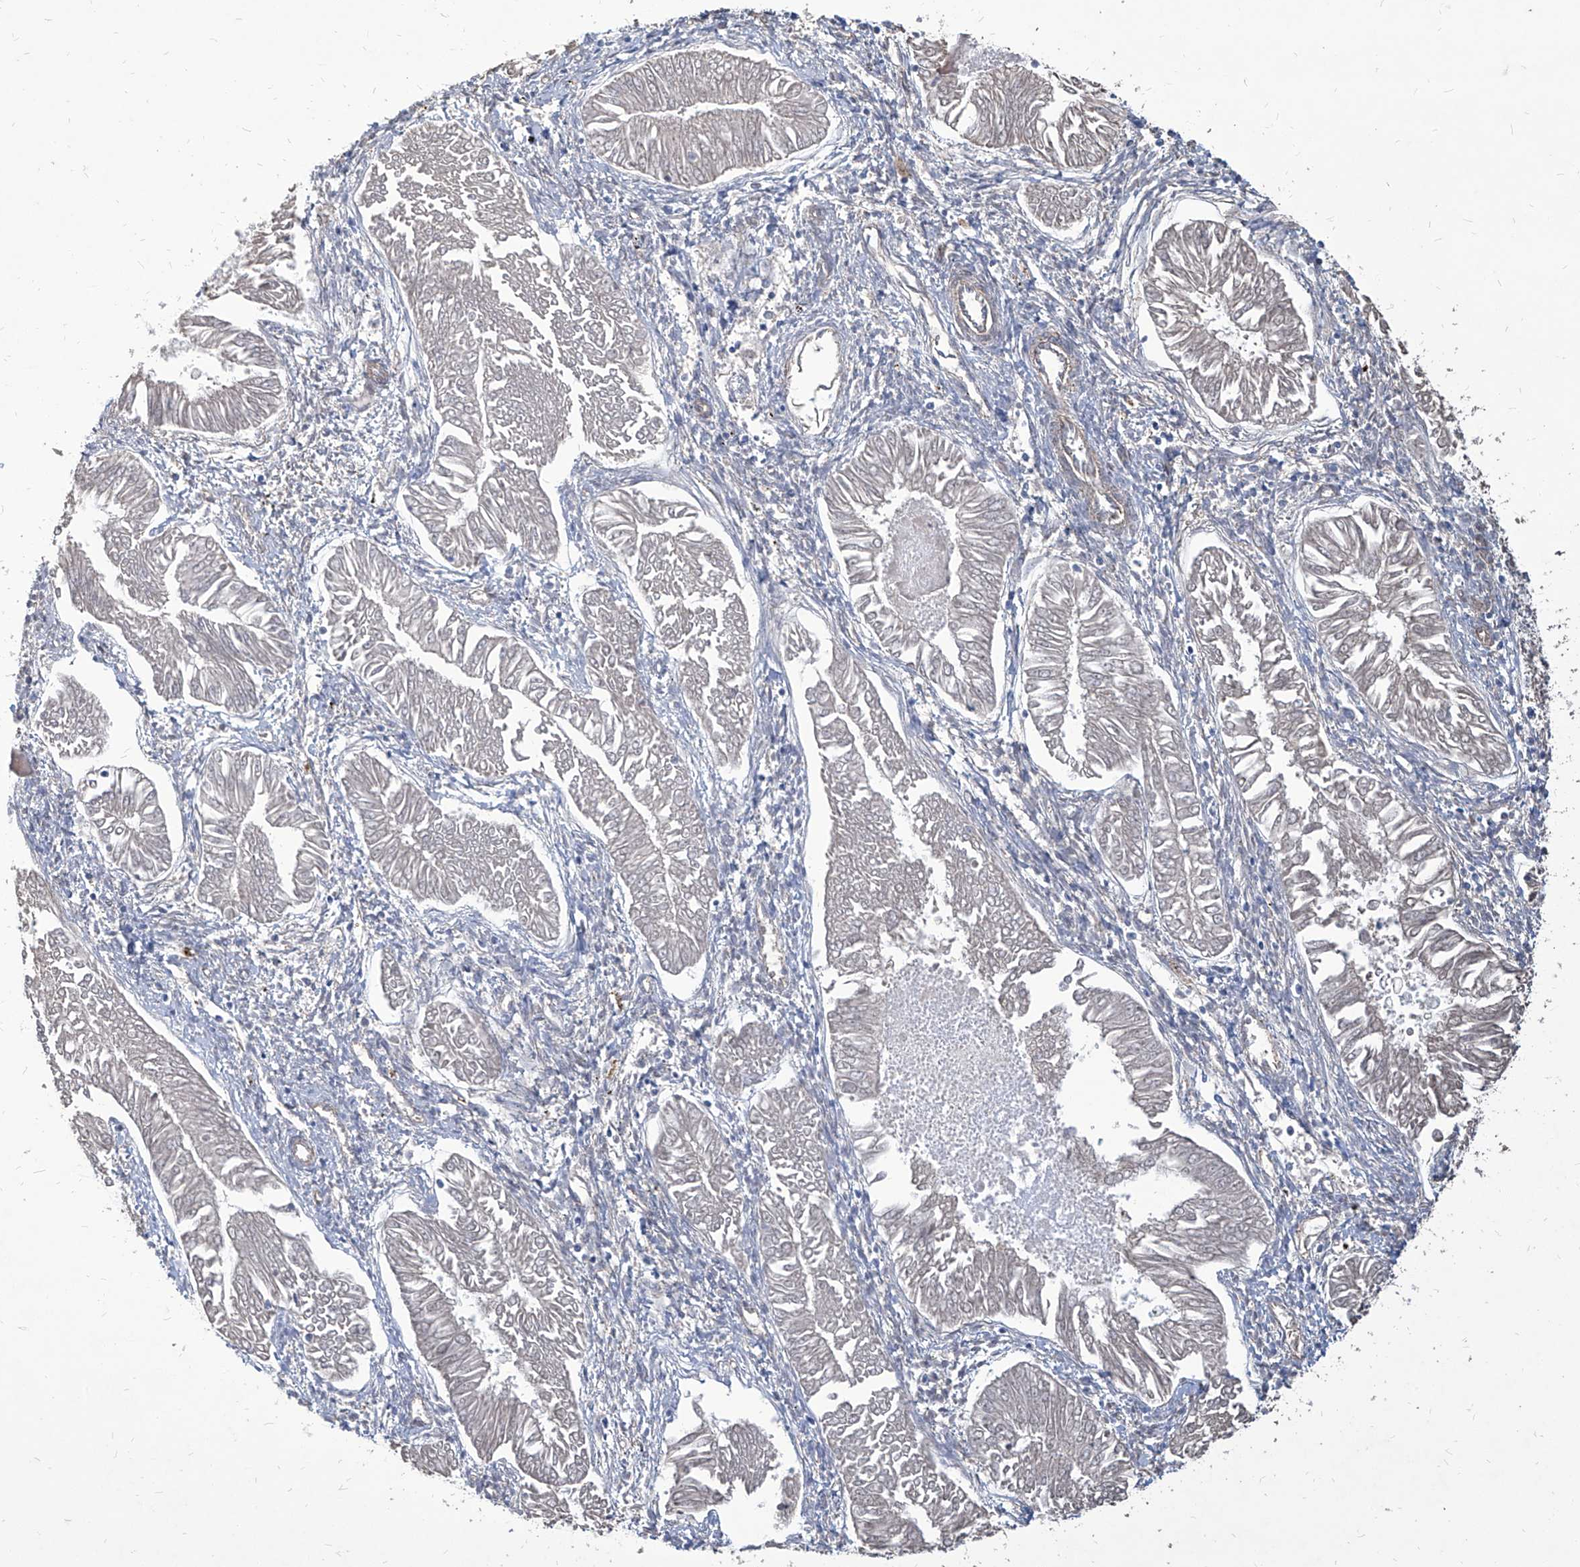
{"staining": {"intensity": "negative", "quantity": "none", "location": "none"}, "tissue": "endometrial cancer", "cell_type": "Tumor cells", "image_type": "cancer", "snomed": [{"axis": "morphology", "description": "Adenocarcinoma, NOS"}, {"axis": "topography", "description": "Endometrium"}], "caption": "An image of endometrial adenocarcinoma stained for a protein reveals no brown staining in tumor cells.", "gene": "FAM83B", "patient": {"sex": "female", "age": 53}}